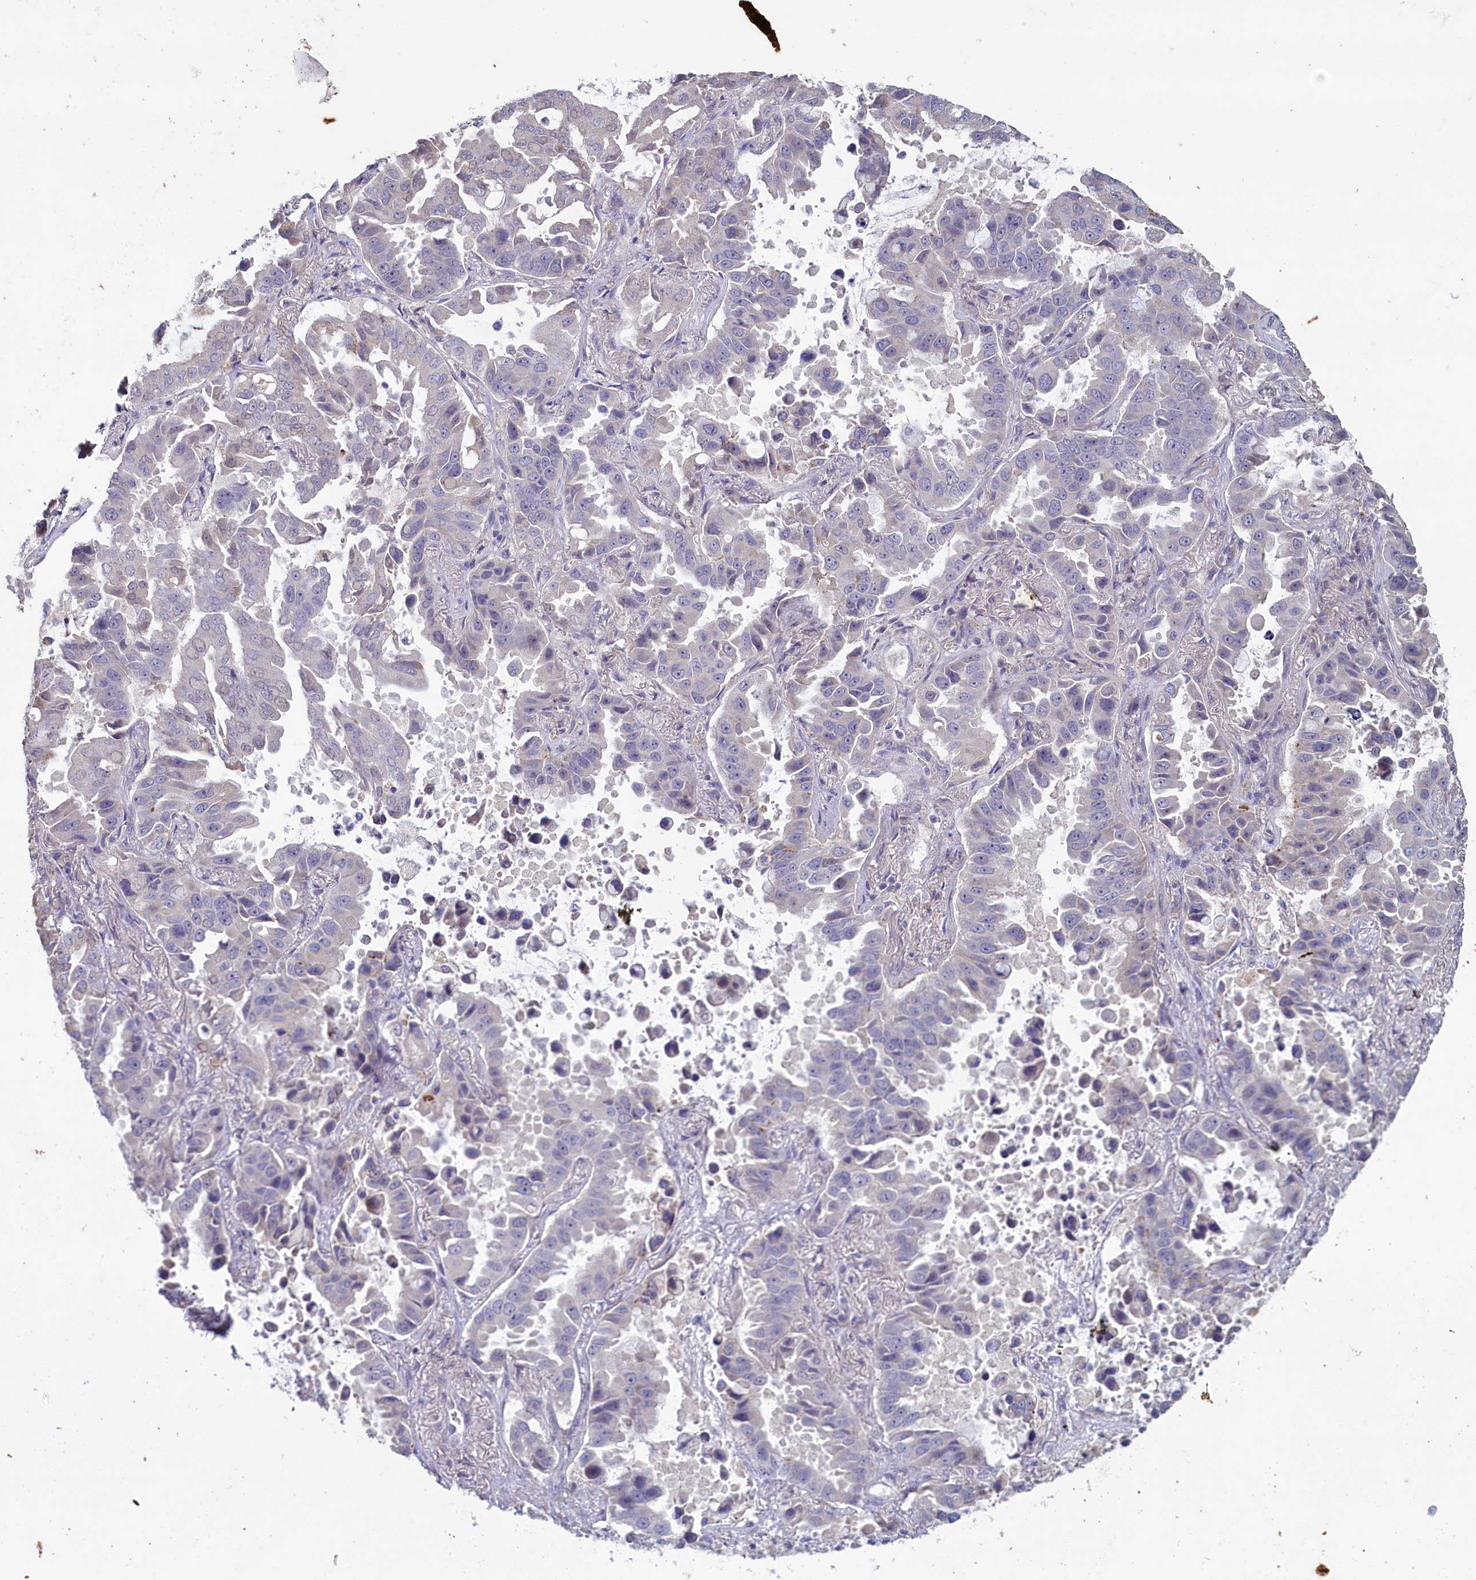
{"staining": {"intensity": "negative", "quantity": "none", "location": "none"}, "tissue": "lung cancer", "cell_type": "Tumor cells", "image_type": "cancer", "snomed": [{"axis": "morphology", "description": "Adenocarcinoma, NOS"}, {"axis": "topography", "description": "Lung"}], "caption": "Protein analysis of lung cancer (adenocarcinoma) demonstrates no significant expression in tumor cells.", "gene": "ATF7IP2", "patient": {"sex": "male", "age": 64}}